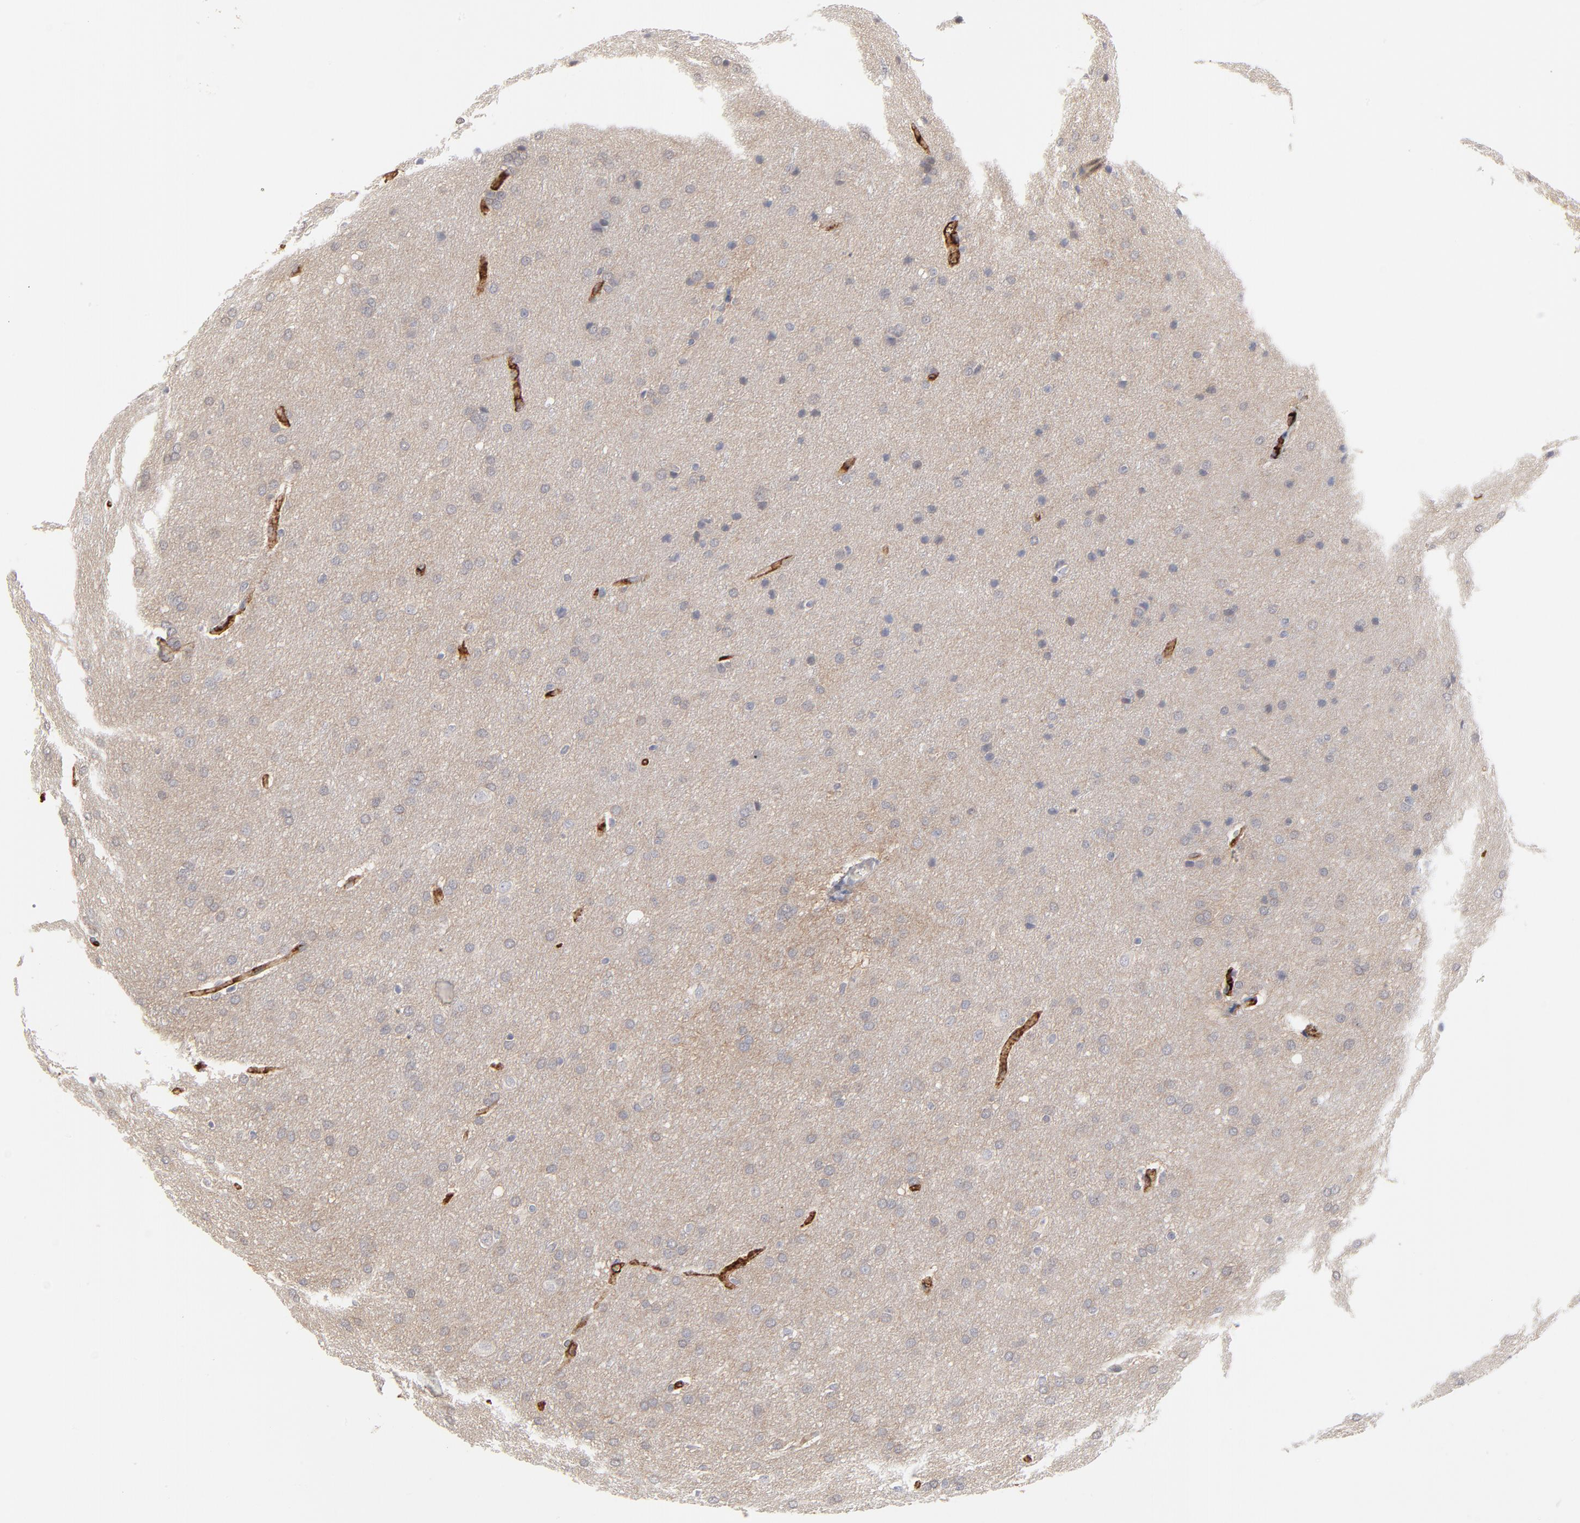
{"staining": {"intensity": "negative", "quantity": "none", "location": "none"}, "tissue": "glioma", "cell_type": "Tumor cells", "image_type": "cancer", "snomed": [{"axis": "morphology", "description": "Glioma, malignant, Low grade"}, {"axis": "topography", "description": "Brain"}], "caption": "High power microscopy micrograph of an immunohistochemistry image of glioma, revealing no significant positivity in tumor cells.", "gene": "SLC16A1", "patient": {"sex": "female", "age": 32}}